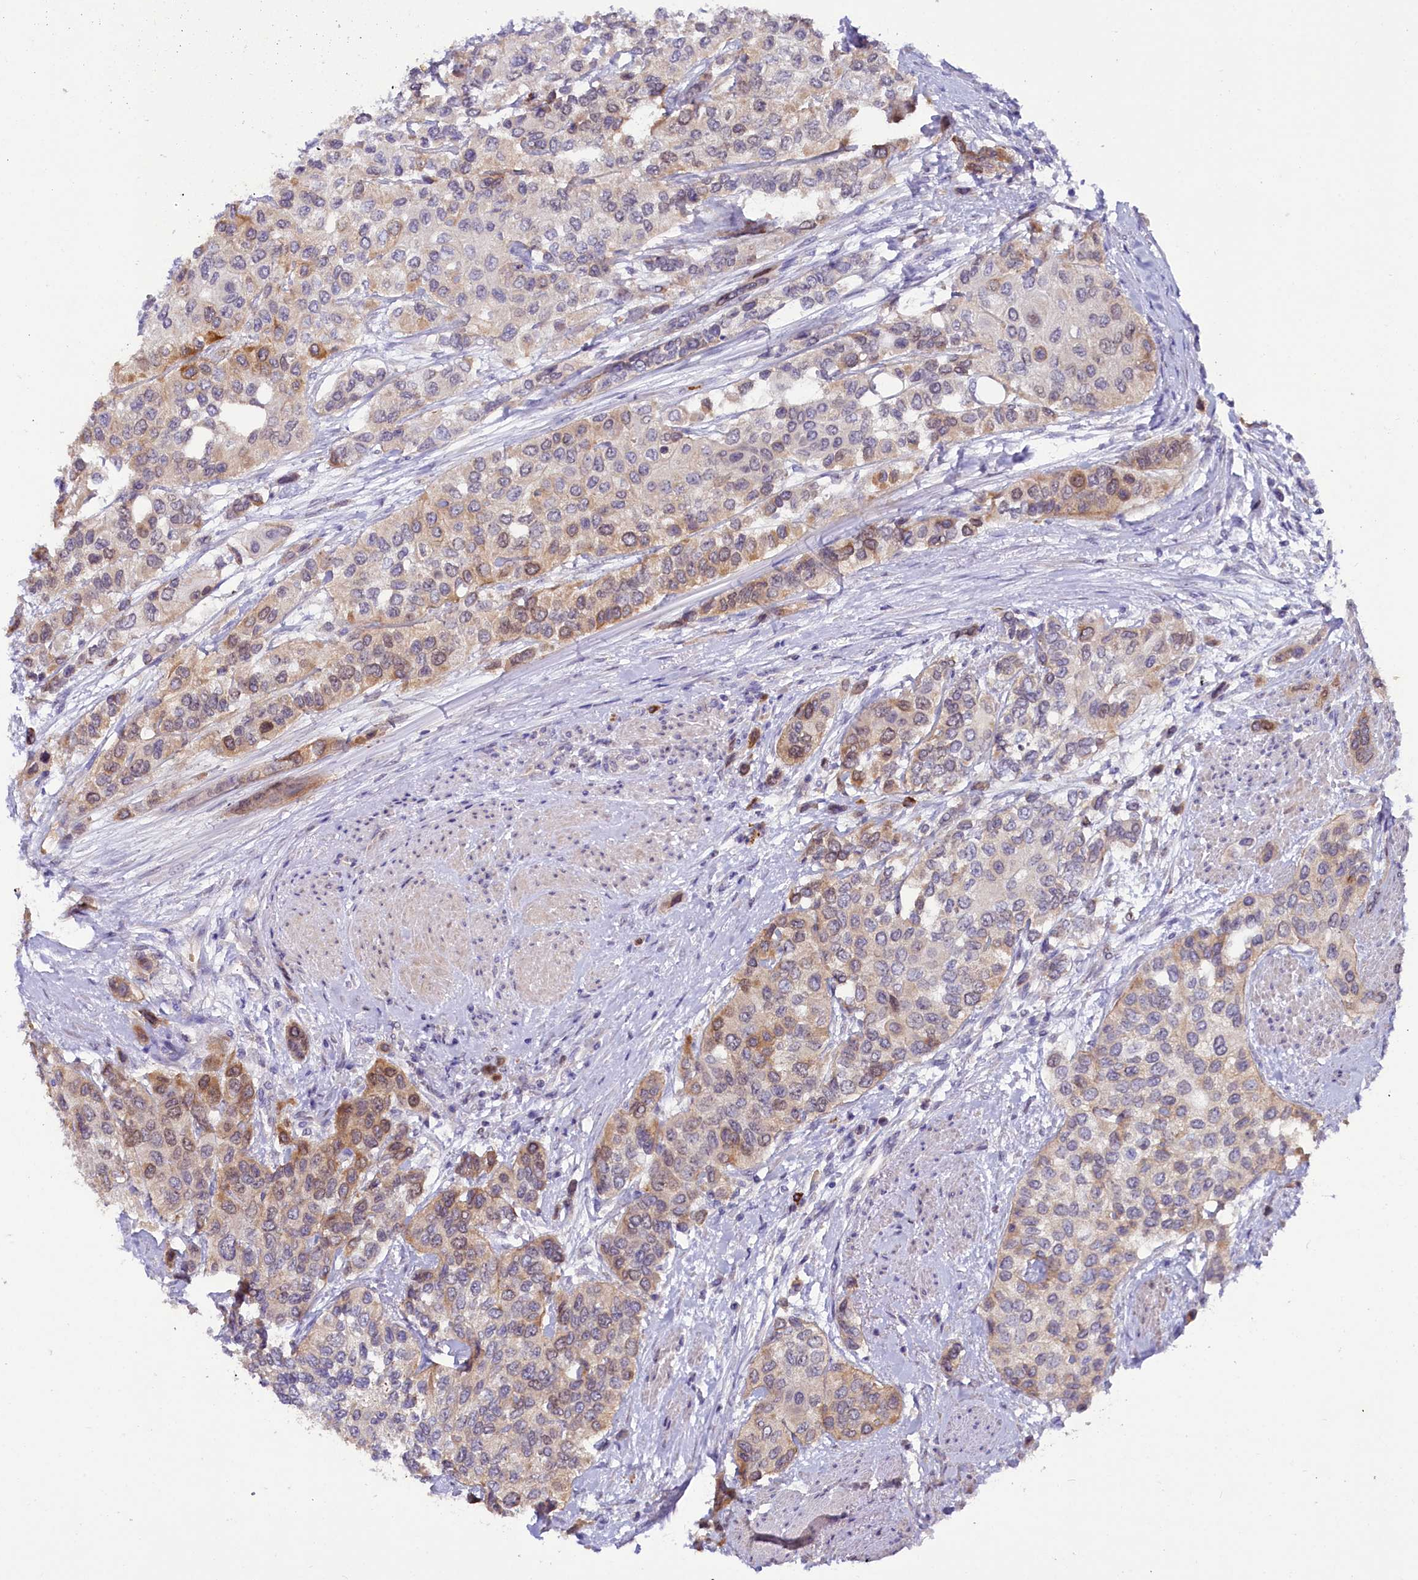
{"staining": {"intensity": "moderate", "quantity": "<25%", "location": "cytoplasmic/membranous,nuclear"}, "tissue": "urothelial cancer", "cell_type": "Tumor cells", "image_type": "cancer", "snomed": [{"axis": "morphology", "description": "Normal tissue, NOS"}, {"axis": "morphology", "description": "Urothelial carcinoma, High grade"}, {"axis": "topography", "description": "Vascular tissue"}, {"axis": "topography", "description": "Urinary bladder"}], "caption": "Immunohistochemistry (IHC) histopathology image of urothelial cancer stained for a protein (brown), which shows low levels of moderate cytoplasmic/membranous and nuclear expression in about <25% of tumor cells.", "gene": "FAM111B", "patient": {"sex": "female", "age": 56}}